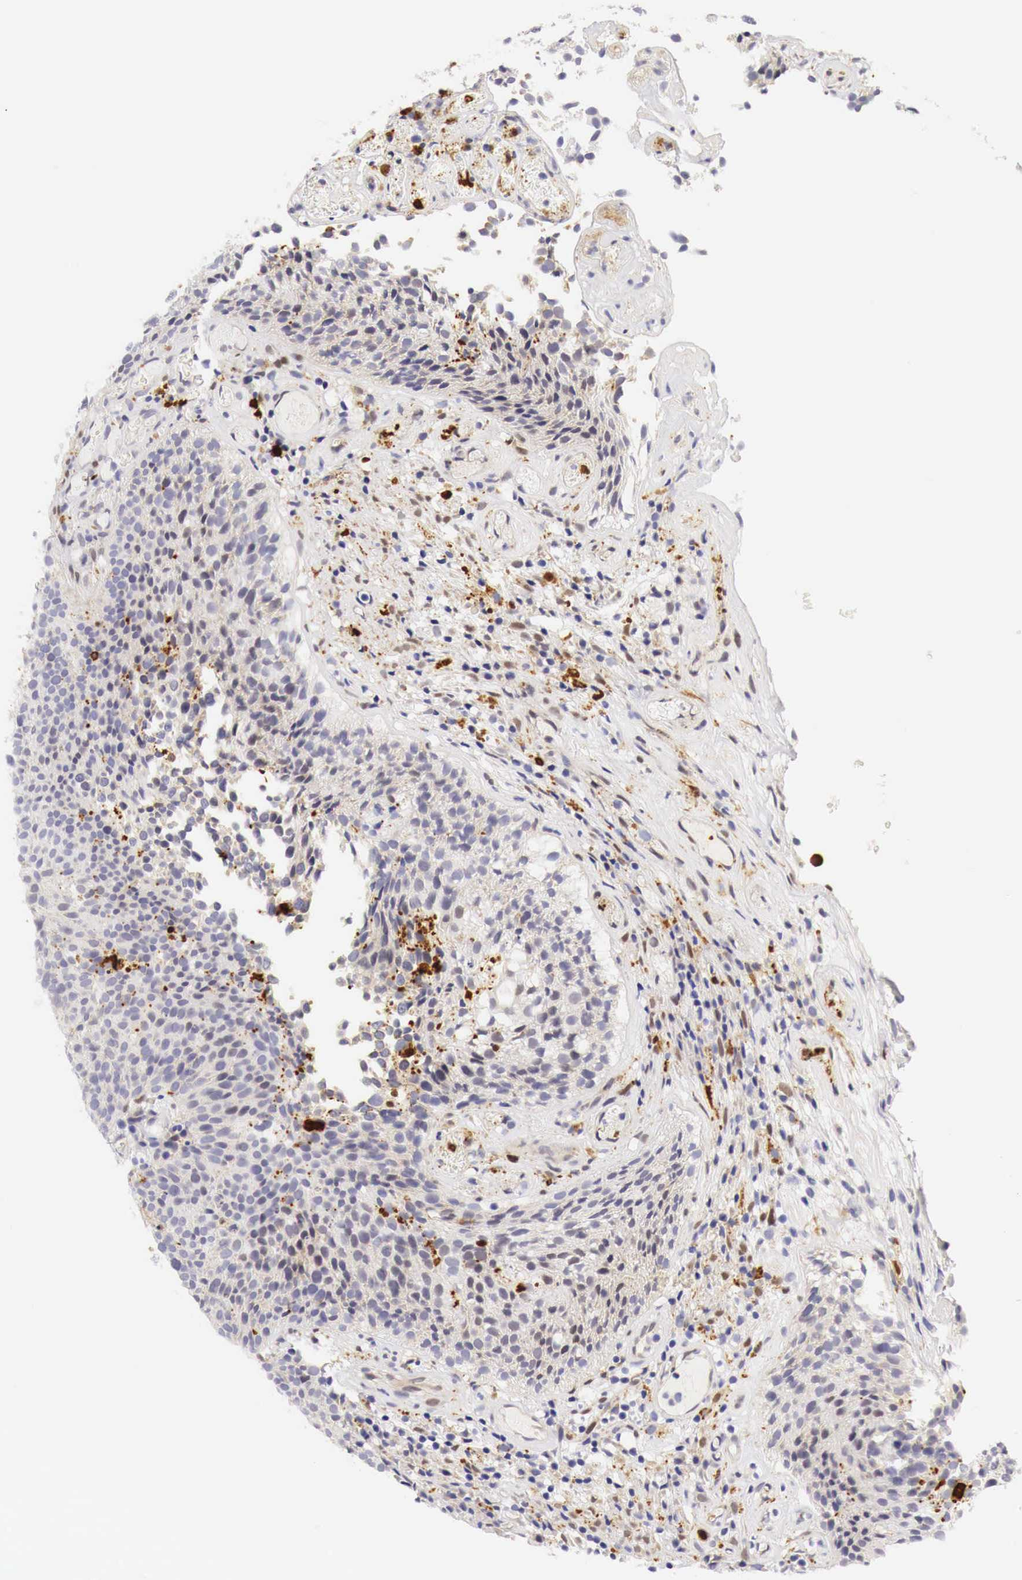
{"staining": {"intensity": "negative", "quantity": "none", "location": "none"}, "tissue": "urothelial cancer", "cell_type": "Tumor cells", "image_type": "cancer", "snomed": [{"axis": "morphology", "description": "Urothelial carcinoma, Low grade"}, {"axis": "topography", "description": "Urinary bladder"}], "caption": "Human urothelial carcinoma (low-grade) stained for a protein using immunohistochemistry demonstrates no expression in tumor cells.", "gene": "CASP3", "patient": {"sex": "male", "age": 85}}